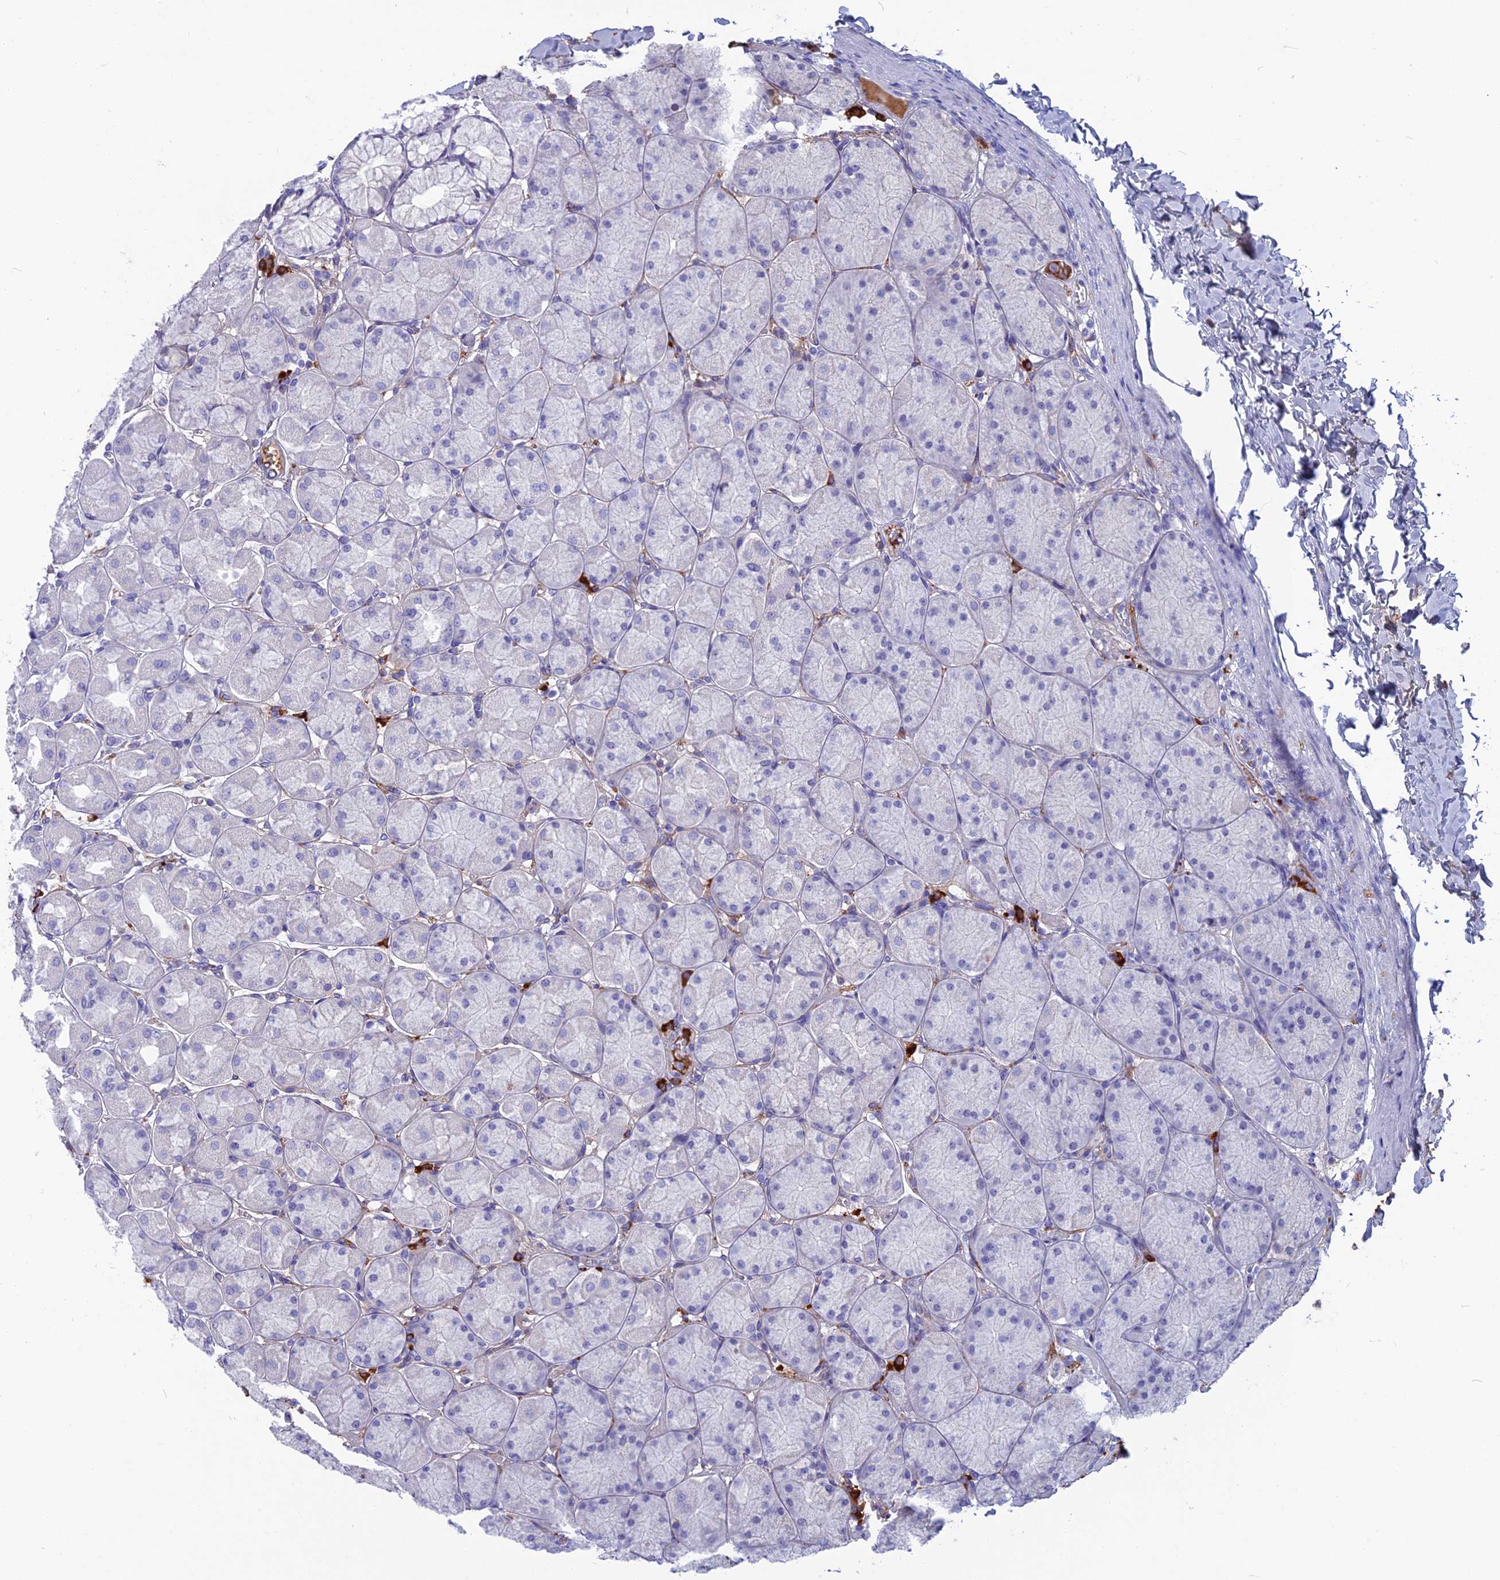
{"staining": {"intensity": "moderate", "quantity": "<25%", "location": "cytoplasmic/membranous"}, "tissue": "stomach", "cell_type": "Glandular cells", "image_type": "normal", "snomed": [{"axis": "morphology", "description": "Normal tissue, NOS"}, {"axis": "topography", "description": "Stomach, upper"}], "caption": "Protein expression analysis of normal human stomach reveals moderate cytoplasmic/membranous positivity in approximately <25% of glandular cells.", "gene": "SNAP91", "patient": {"sex": "female", "age": 56}}